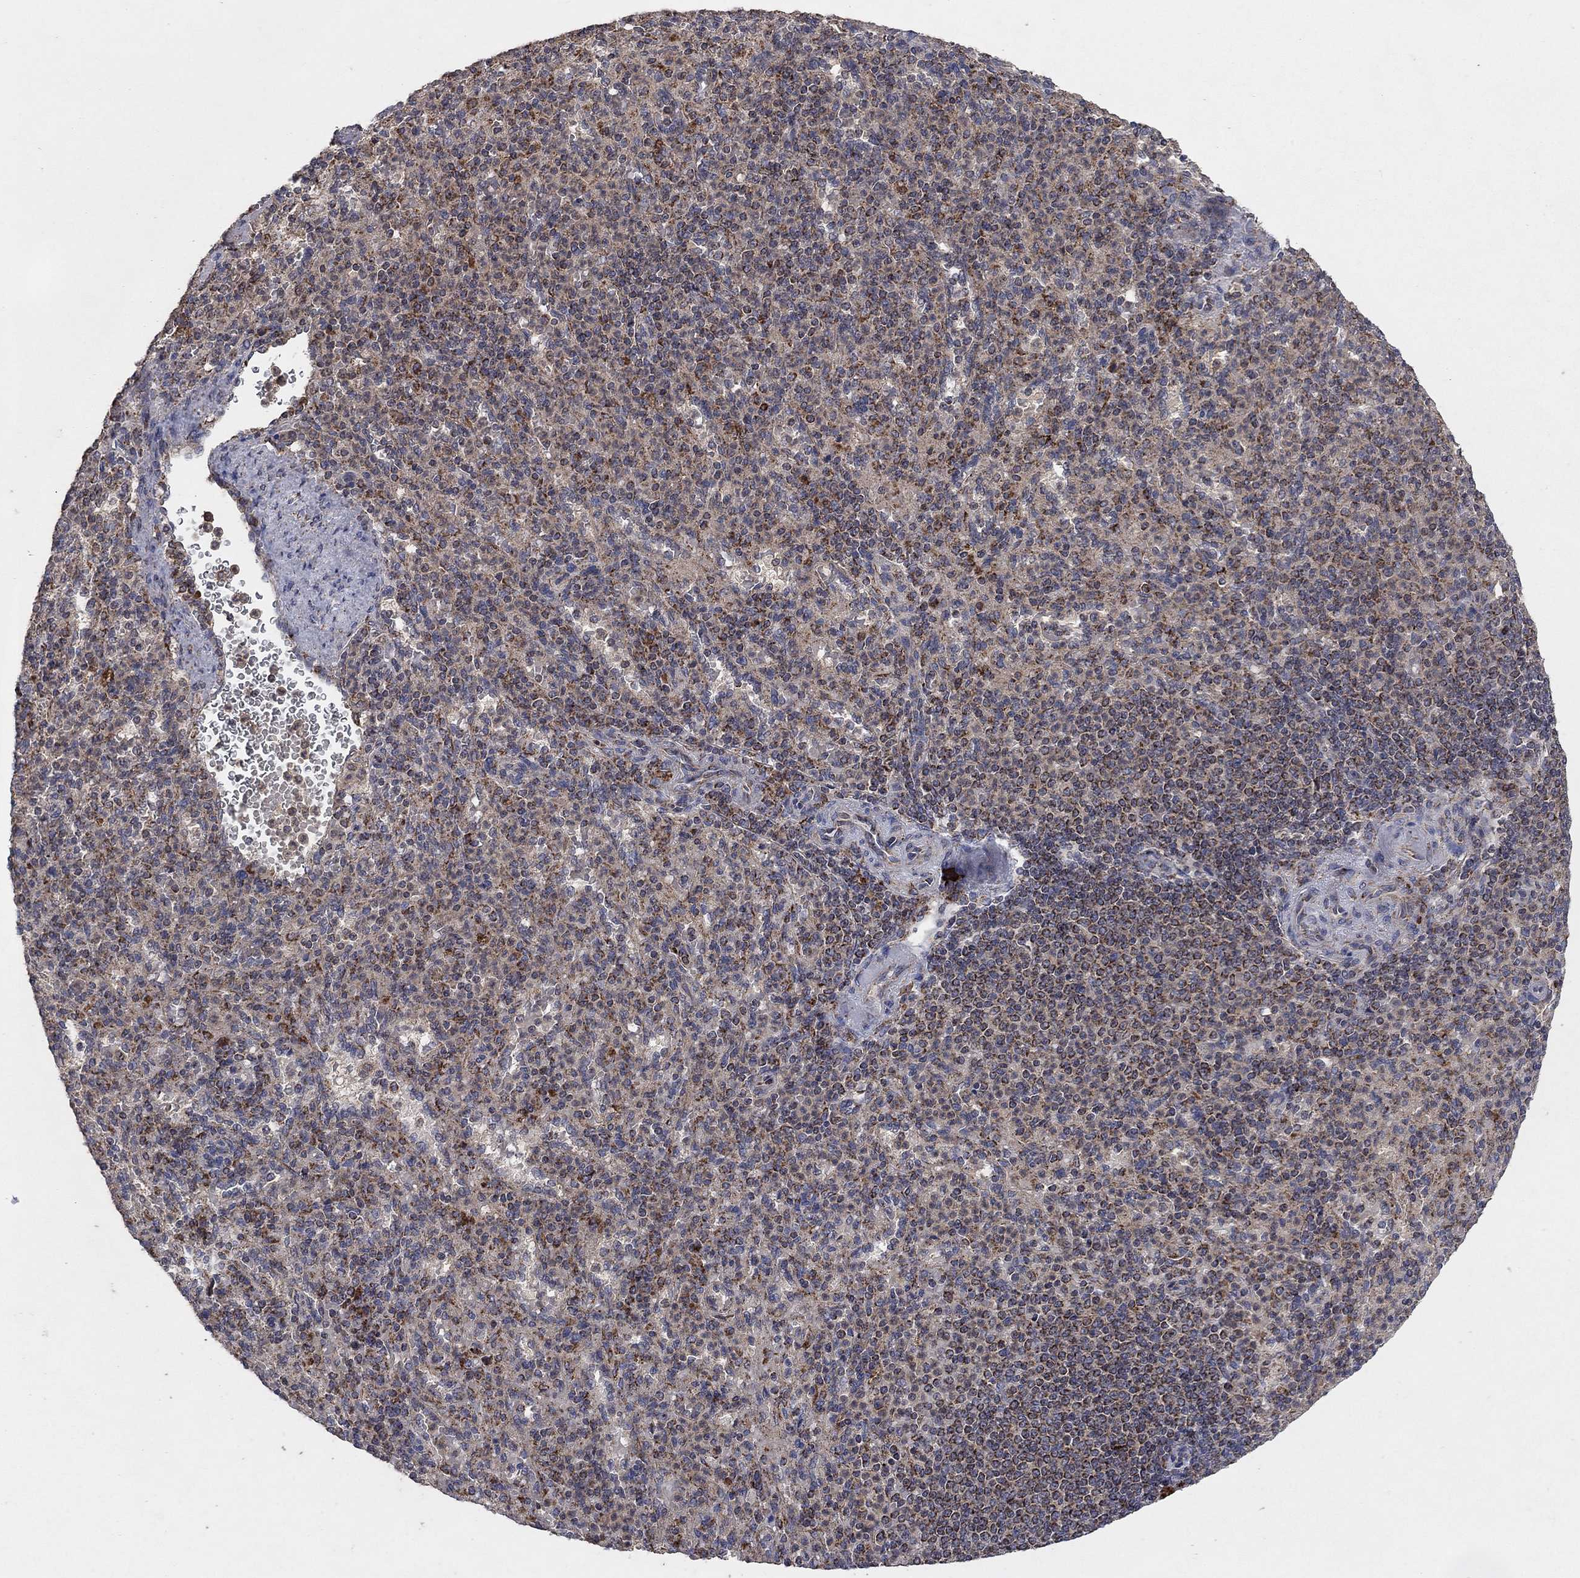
{"staining": {"intensity": "strong", "quantity": "<25%", "location": "cytoplasmic/membranous"}, "tissue": "spleen", "cell_type": "Cells in red pulp", "image_type": "normal", "snomed": [{"axis": "morphology", "description": "Normal tissue, NOS"}, {"axis": "topography", "description": "Spleen"}], "caption": "Spleen stained with DAB immunohistochemistry exhibits medium levels of strong cytoplasmic/membranous staining in about <25% of cells in red pulp. (IHC, brightfield microscopy, high magnification).", "gene": "DPH1", "patient": {"sex": "female", "age": 74}}